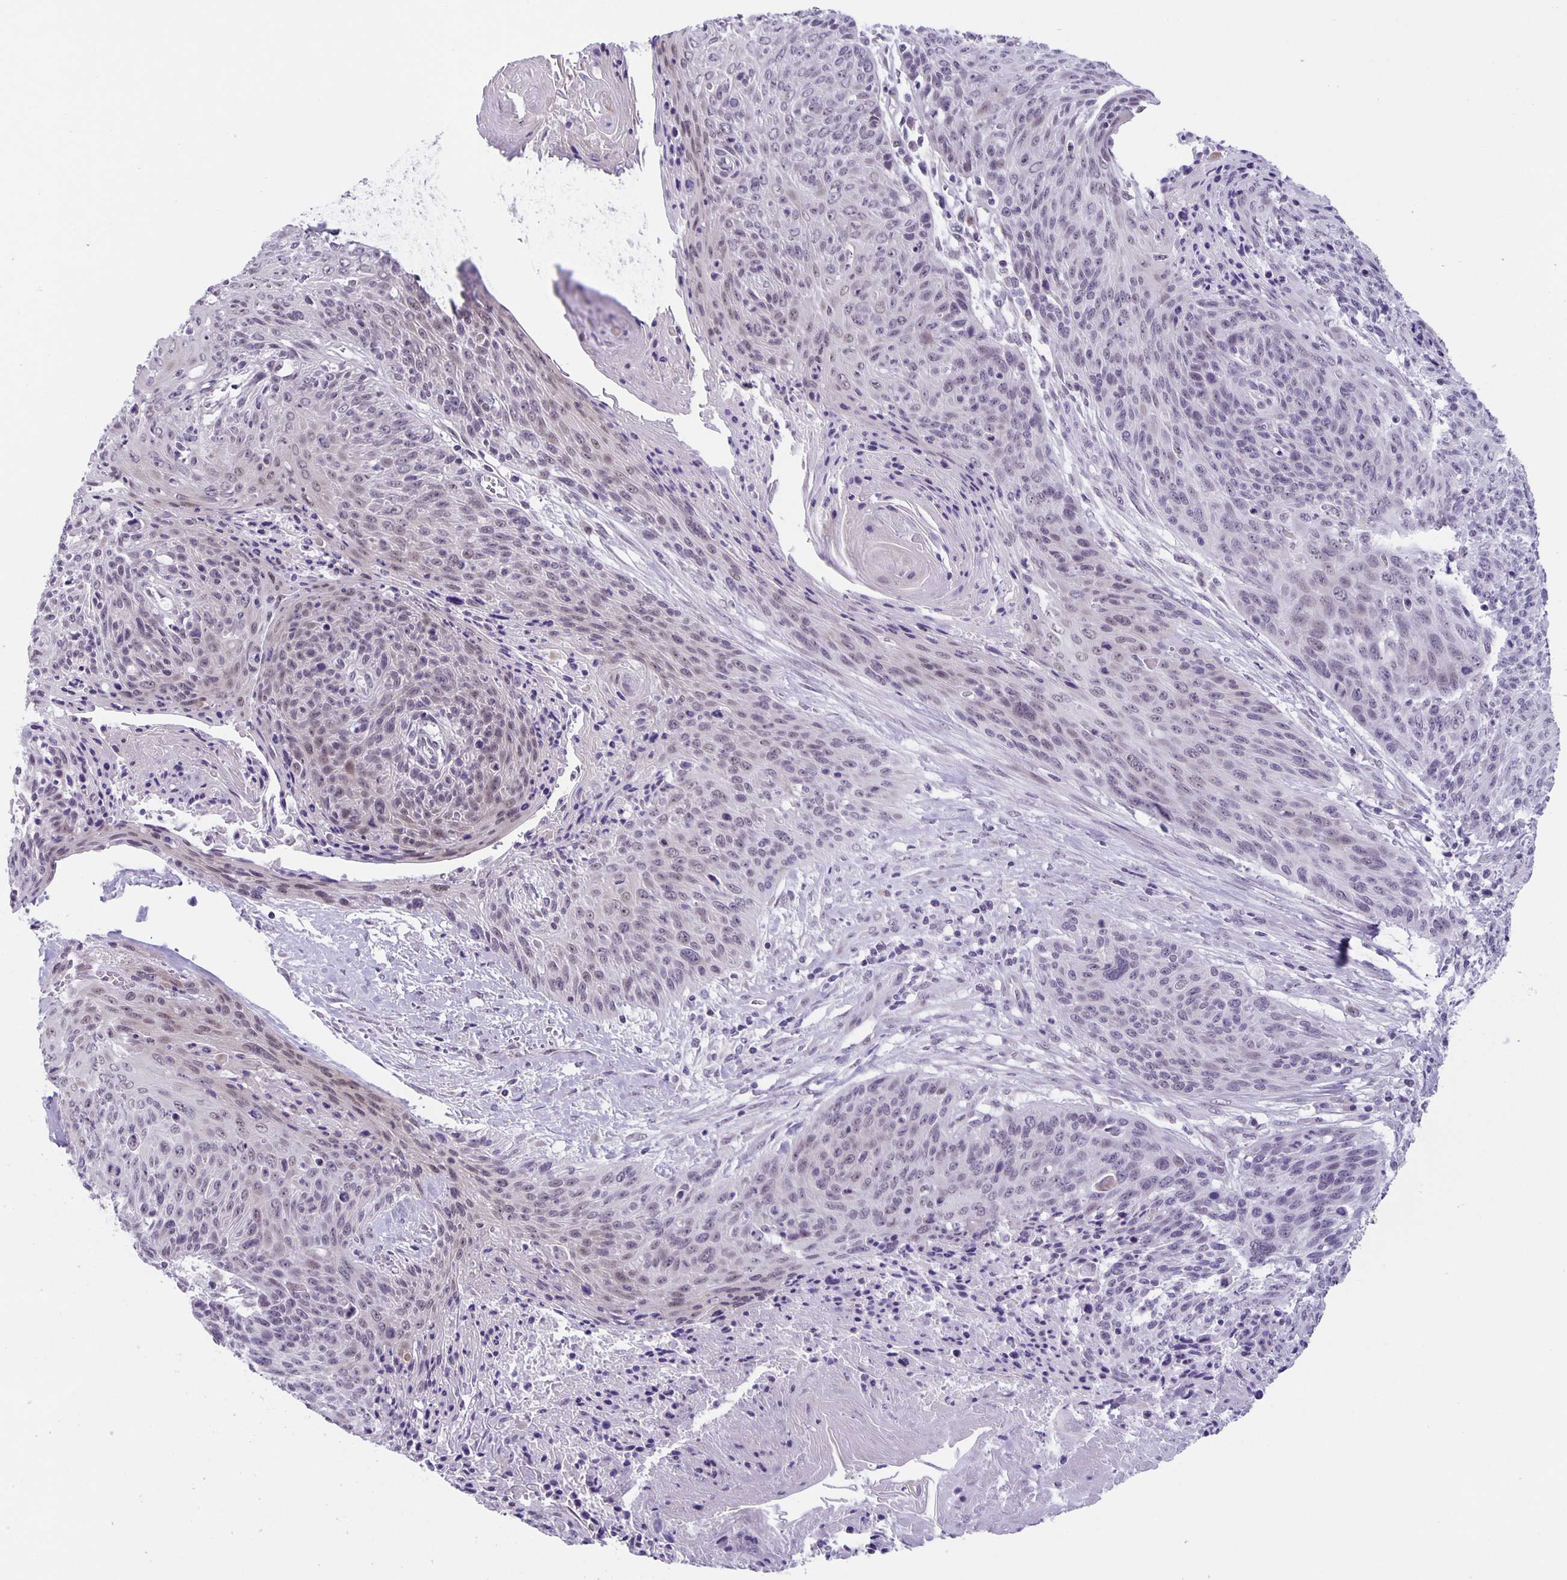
{"staining": {"intensity": "weak", "quantity": "<25%", "location": "nuclear"}, "tissue": "cervical cancer", "cell_type": "Tumor cells", "image_type": "cancer", "snomed": [{"axis": "morphology", "description": "Squamous cell carcinoma, NOS"}, {"axis": "topography", "description": "Cervix"}], "caption": "This histopathology image is of squamous cell carcinoma (cervical) stained with IHC to label a protein in brown with the nuclei are counter-stained blue. There is no expression in tumor cells.", "gene": "PHRF1", "patient": {"sex": "female", "age": 45}}